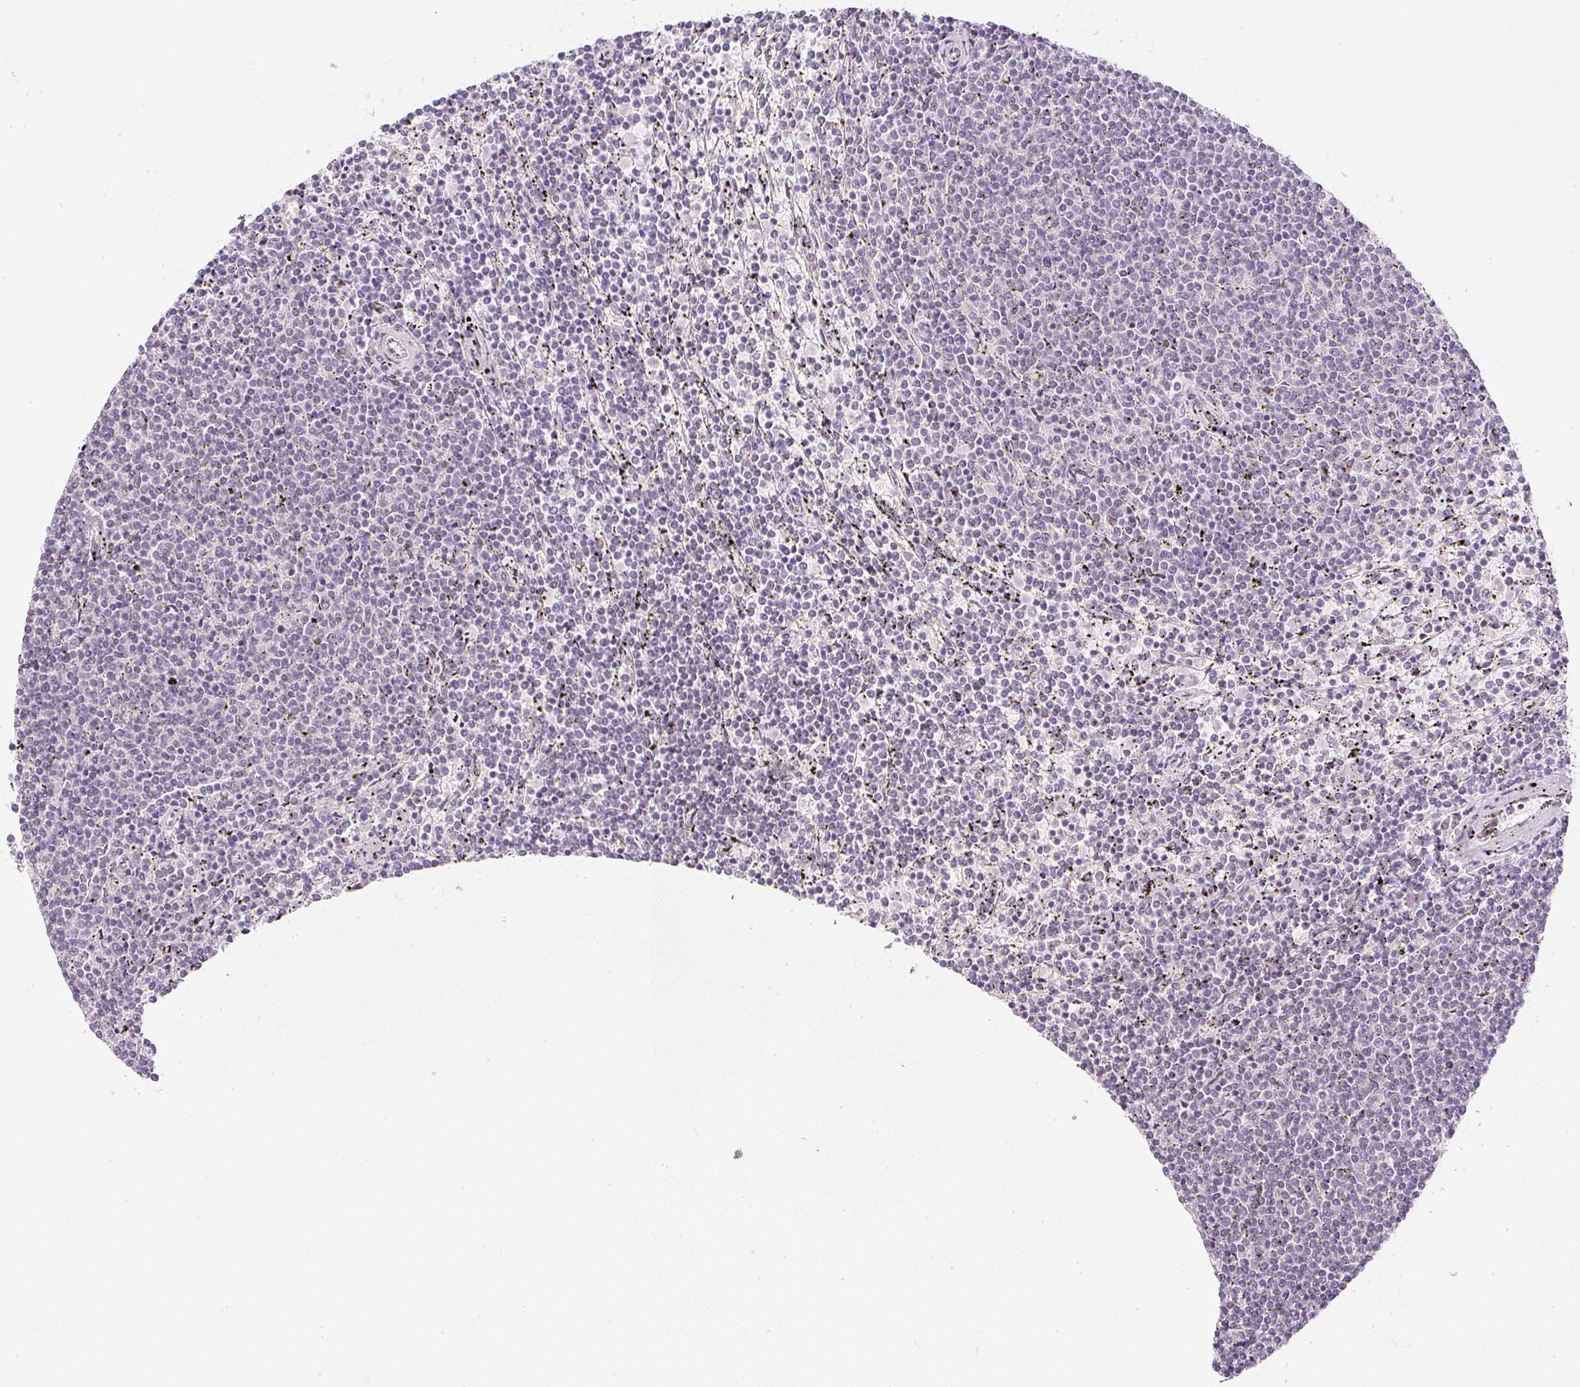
{"staining": {"intensity": "negative", "quantity": "none", "location": "none"}, "tissue": "lymphoma", "cell_type": "Tumor cells", "image_type": "cancer", "snomed": [{"axis": "morphology", "description": "Malignant lymphoma, non-Hodgkin's type, Low grade"}, {"axis": "topography", "description": "Spleen"}], "caption": "A photomicrograph of low-grade malignant lymphoma, non-Hodgkin's type stained for a protein displays no brown staining in tumor cells.", "gene": "DPPA4", "patient": {"sex": "female", "age": 50}}